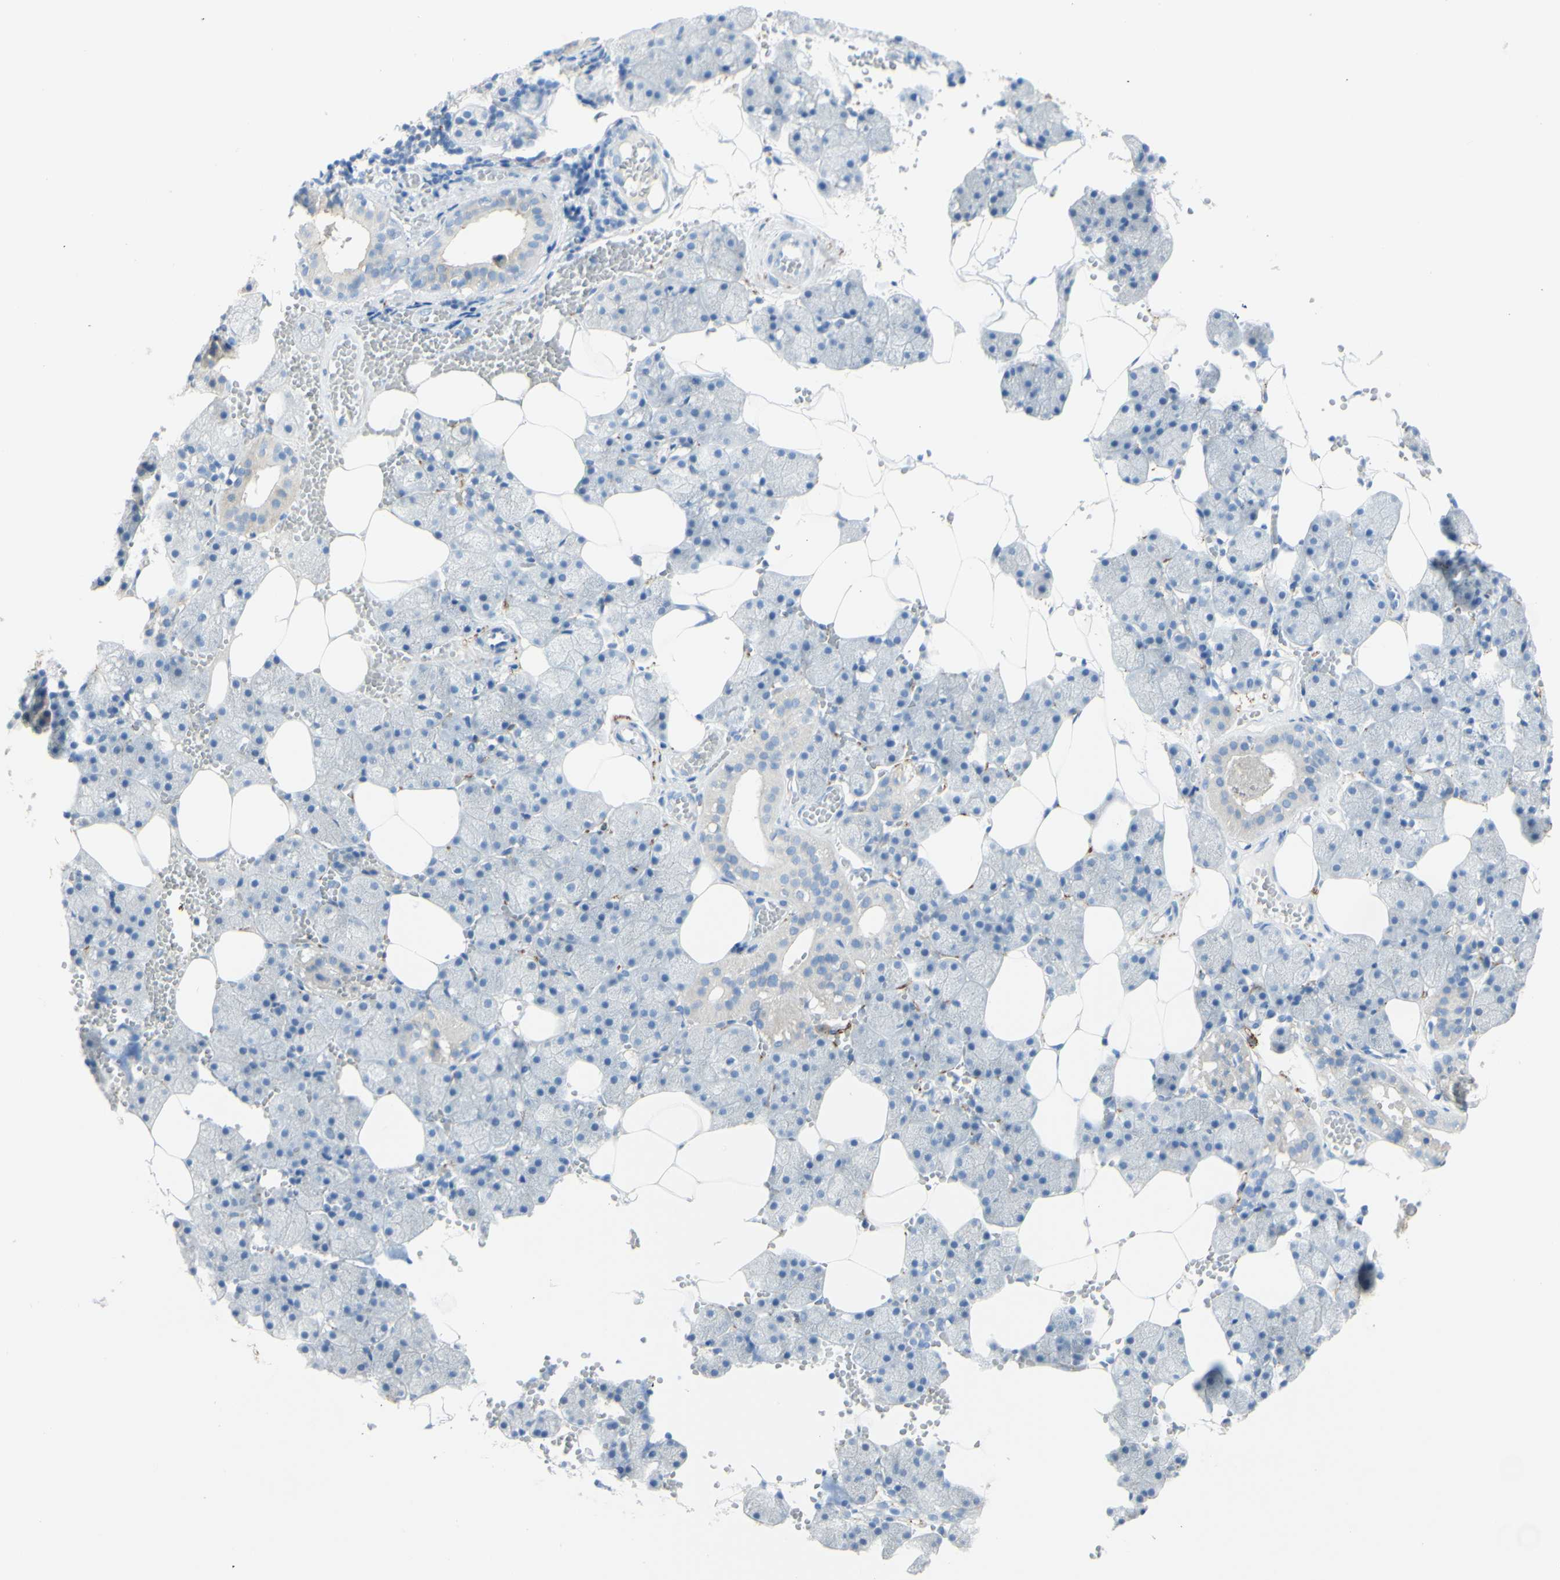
{"staining": {"intensity": "negative", "quantity": "none", "location": "none"}, "tissue": "salivary gland", "cell_type": "Glandular cells", "image_type": "normal", "snomed": [{"axis": "morphology", "description": "Normal tissue, NOS"}, {"axis": "topography", "description": "Salivary gland"}], "caption": "The IHC histopathology image has no significant positivity in glandular cells of salivary gland.", "gene": "TSPAN1", "patient": {"sex": "male", "age": 62}}